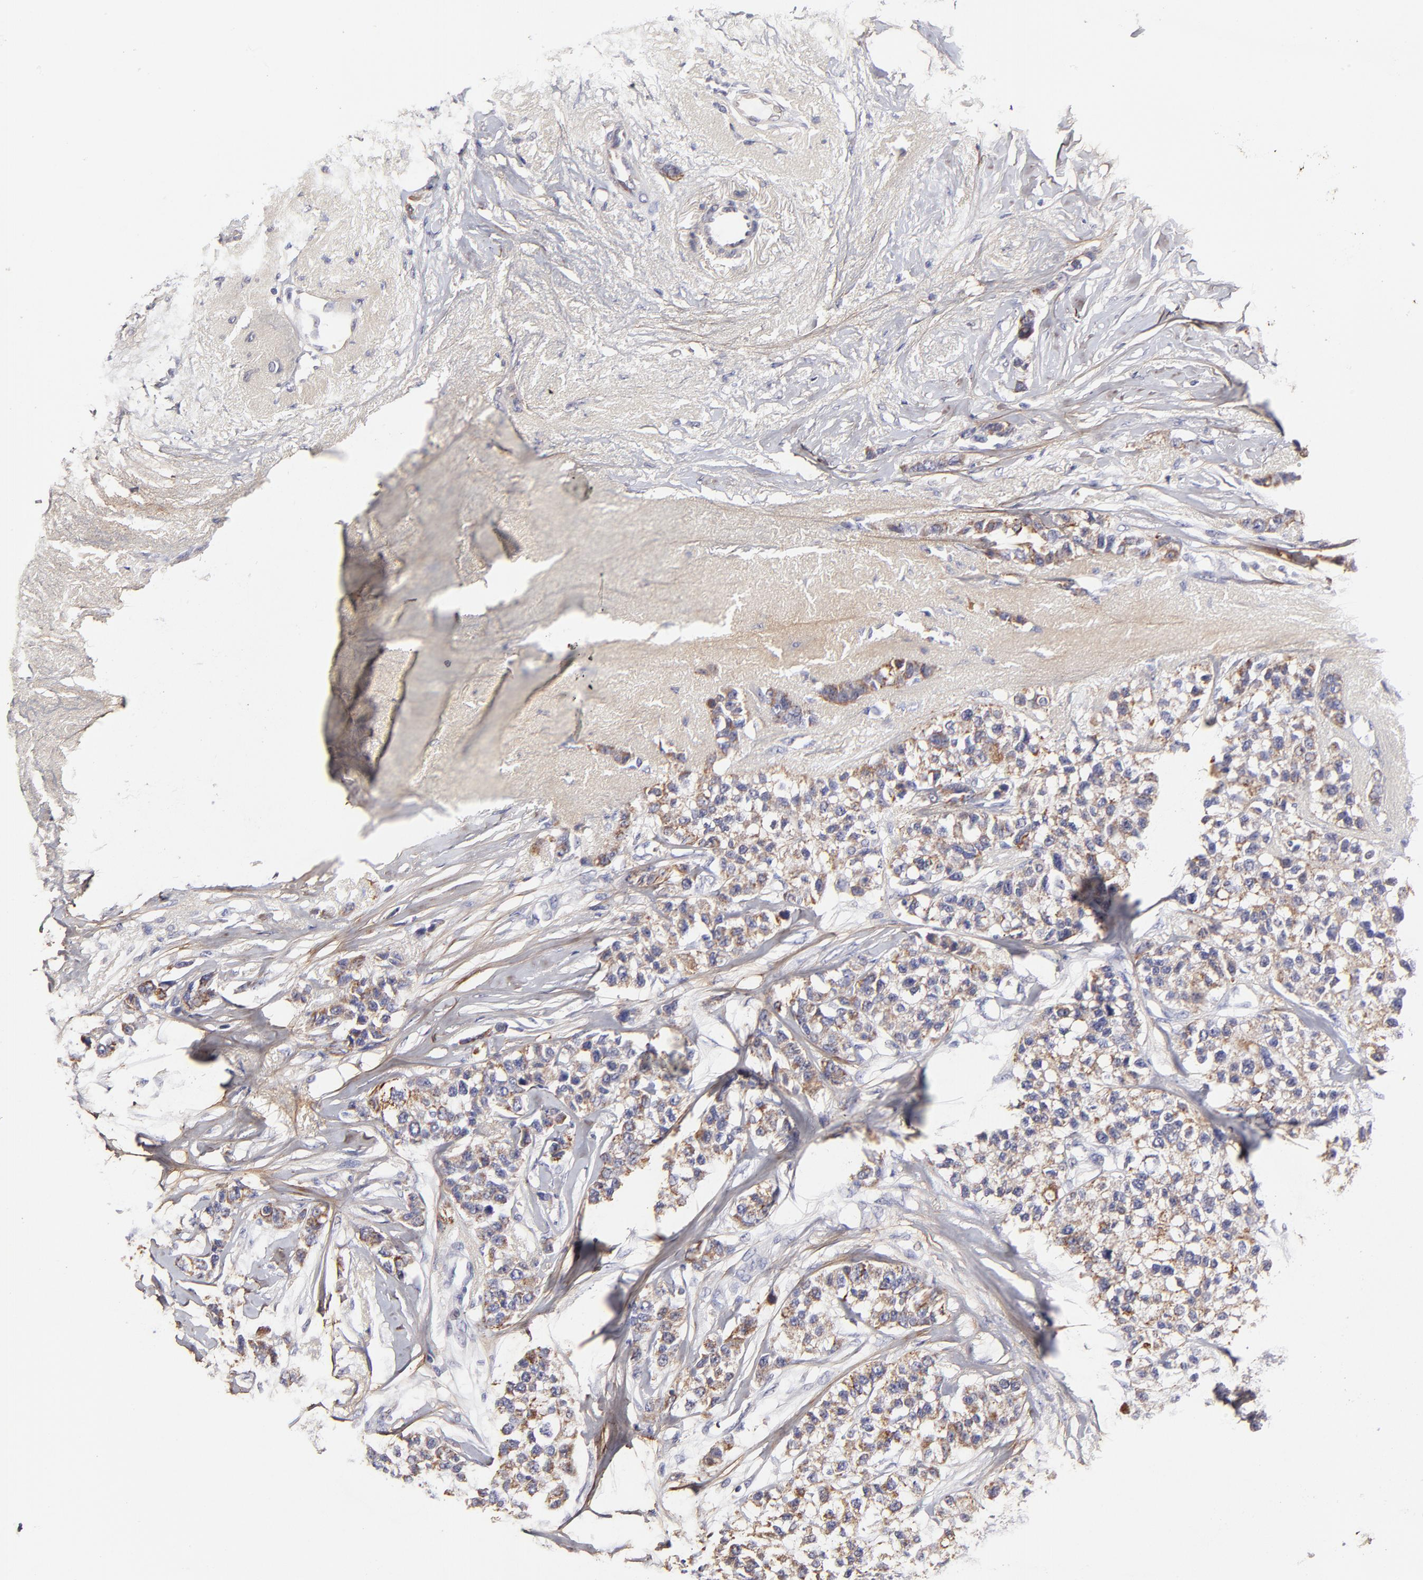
{"staining": {"intensity": "moderate", "quantity": "25%-75%", "location": "cytoplasmic/membranous"}, "tissue": "breast cancer", "cell_type": "Tumor cells", "image_type": "cancer", "snomed": [{"axis": "morphology", "description": "Duct carcinoma"}, {"axis": "topography", "description": "Breast"}], "caption": "Brown immunohistochemical staining in human breast intraductal carcinoma shows moderate cytoplasmic/membranous expression in approximately 25%-75% of tumor cells.", "gene": "BTG2", "patient": {"sex": "female", "age": 51}}